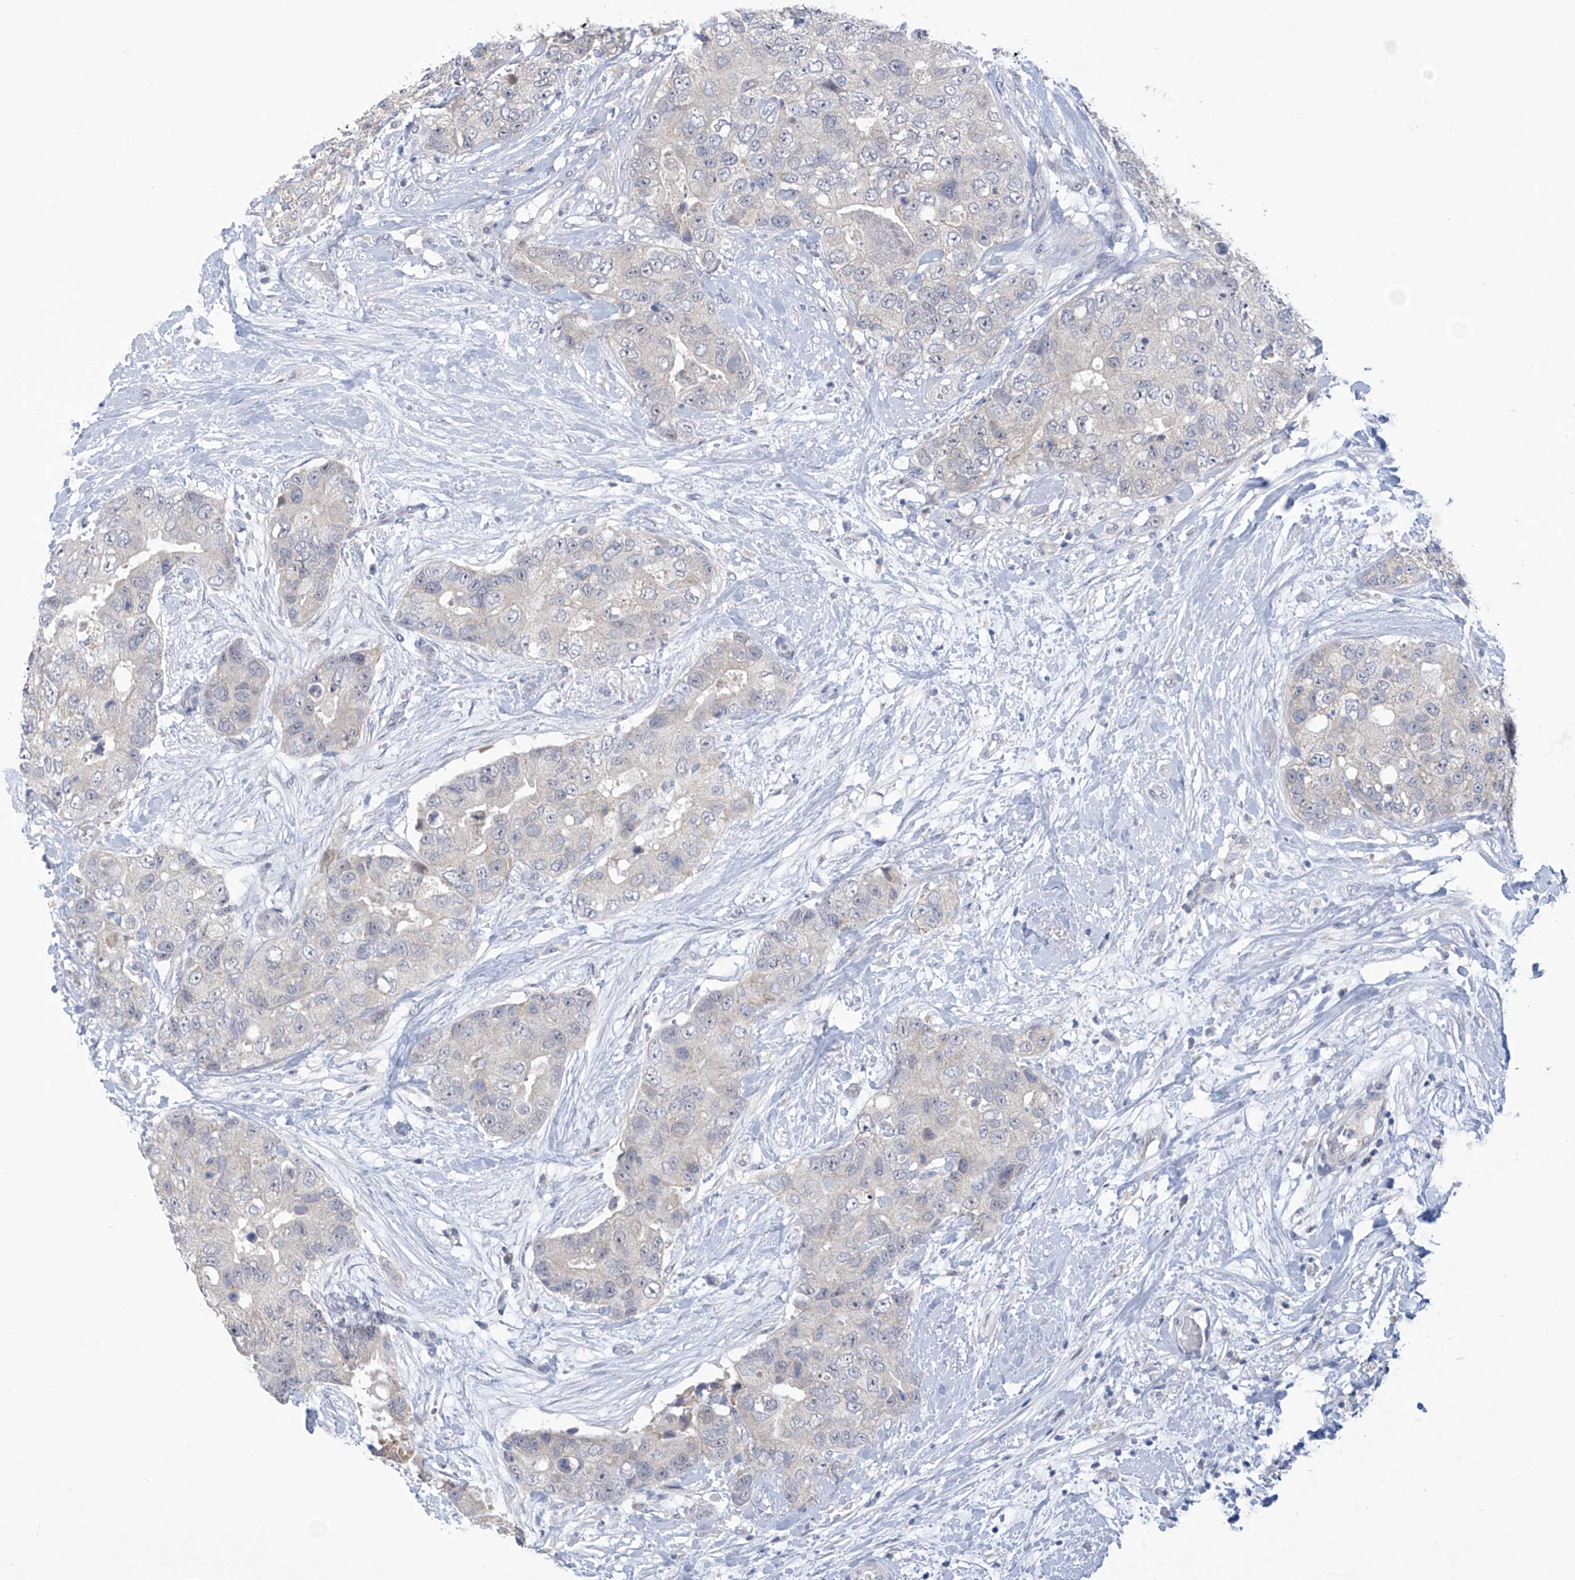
{"staining": {"intensity": "negative", "quantity": "none", "location": "none"}, "tissue": "breast cancer", "cell_type": "Tumor cells", "image_type": "cancer", "snomed": [{"axis": "morphology", "description": "Duct carcinoma"}, {"axis": "topography", "description": "Breast"}], "caption": "Immunohistochemical staining of intraductal carcinoma (breast) displays no significant expression in tumor cells. The staining was performed using DAB to visualize the protein expression in brown, while the nuclei were stained in blue with hematoxylin (Magnification: 20x).", "gene": "IBA57", "patient": {"sex": "female", "age": 62}}